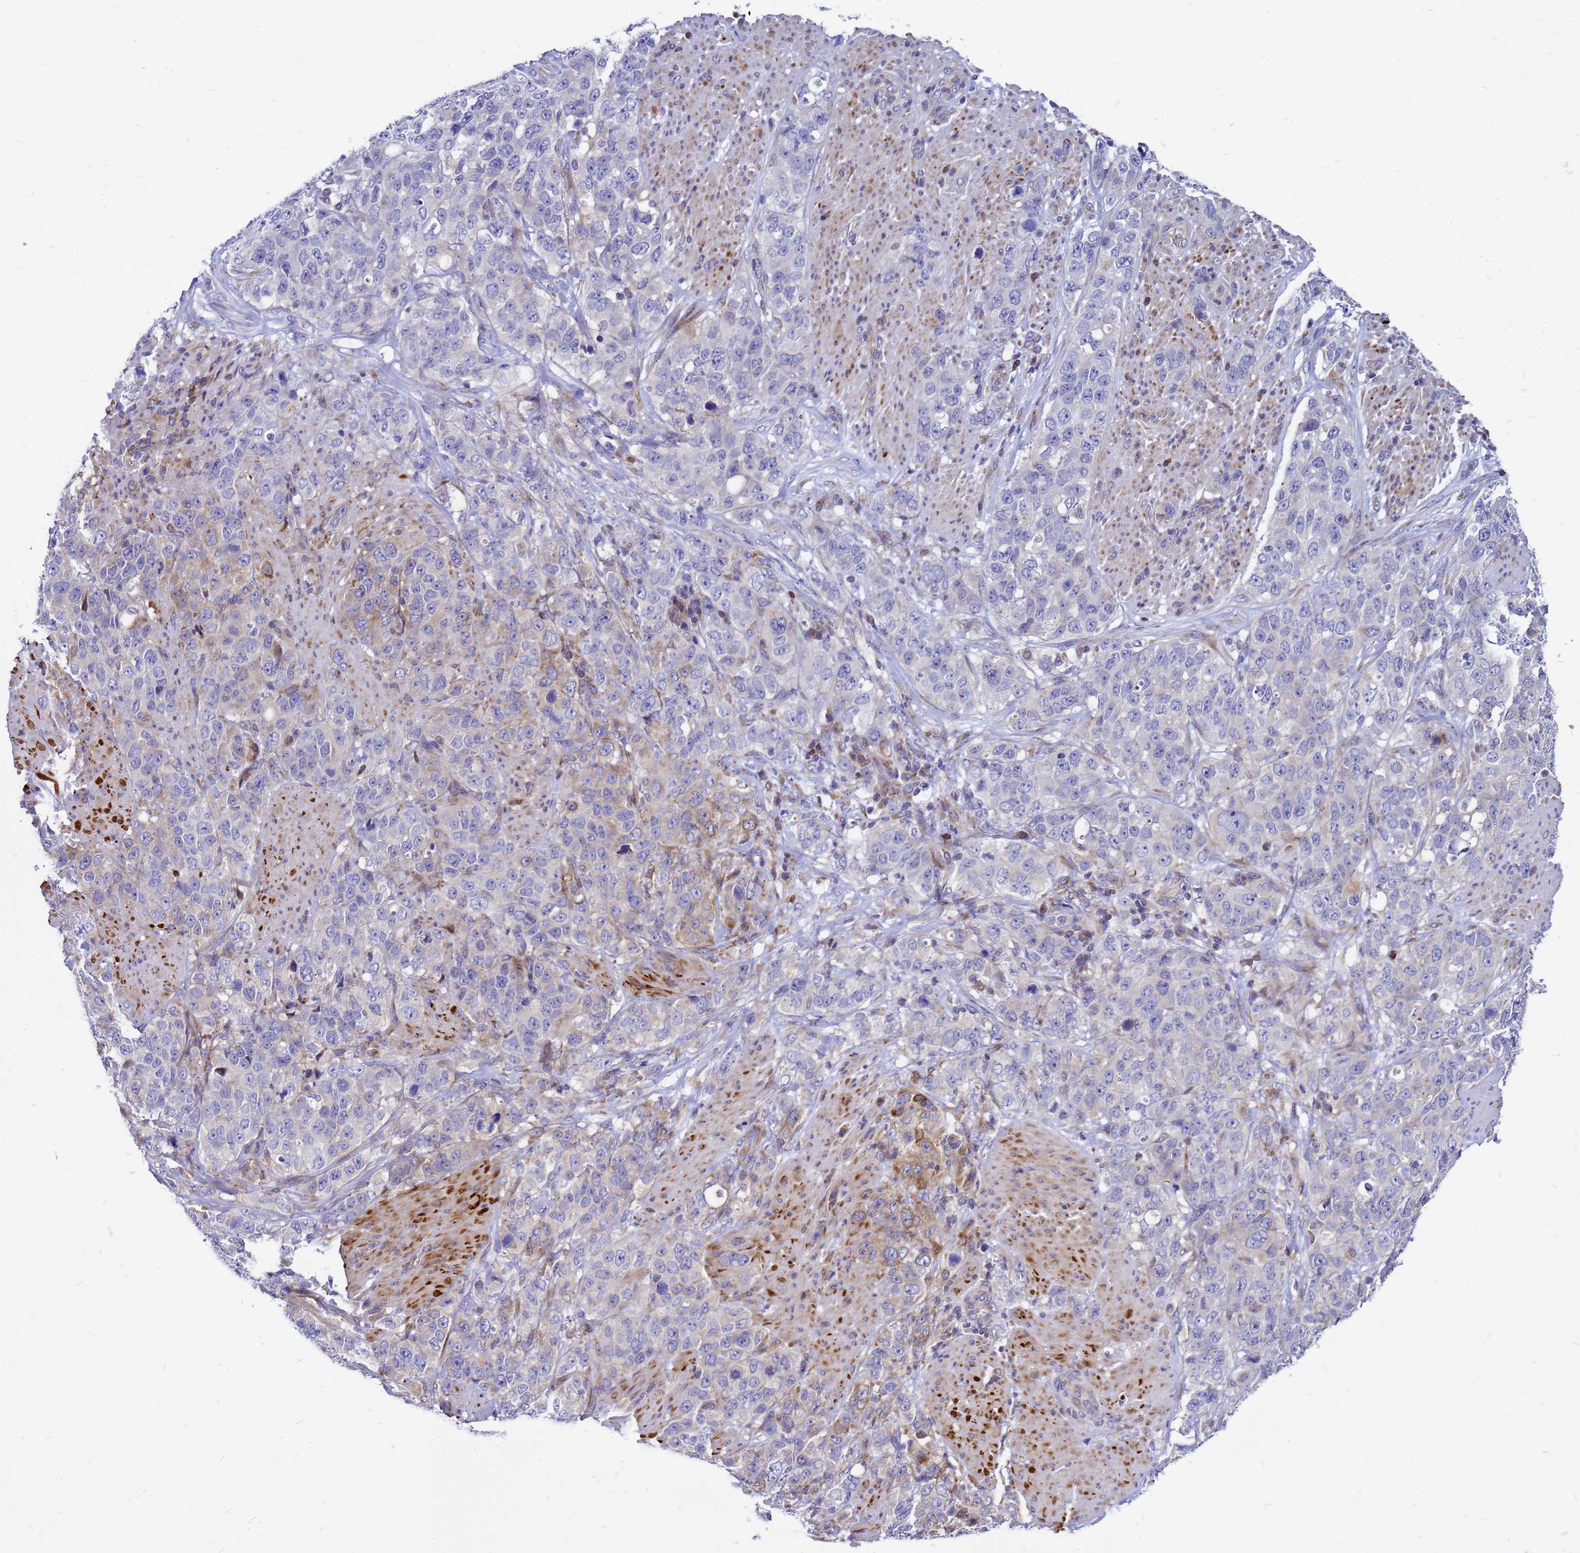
{"staining": {"intensity": "weak", "quantity": "<25%", "location": "cytoplasmic/membranous"}, "tissue": "stomach cancer", "cell_type": "Tumor cells", "image_type": "cancer", "snomed": [{"axis": "morphology", "description": "Adenocarcinoma, NOS"}, {"axis": "topography", "description": "Stomach"}], "caption": "Immunohistochemistry of adenocarcinoma (stomach) shows no expression in tumor cells.", "gene": "FHIP1A", "patient": {"sex": "male", "age": 48}}